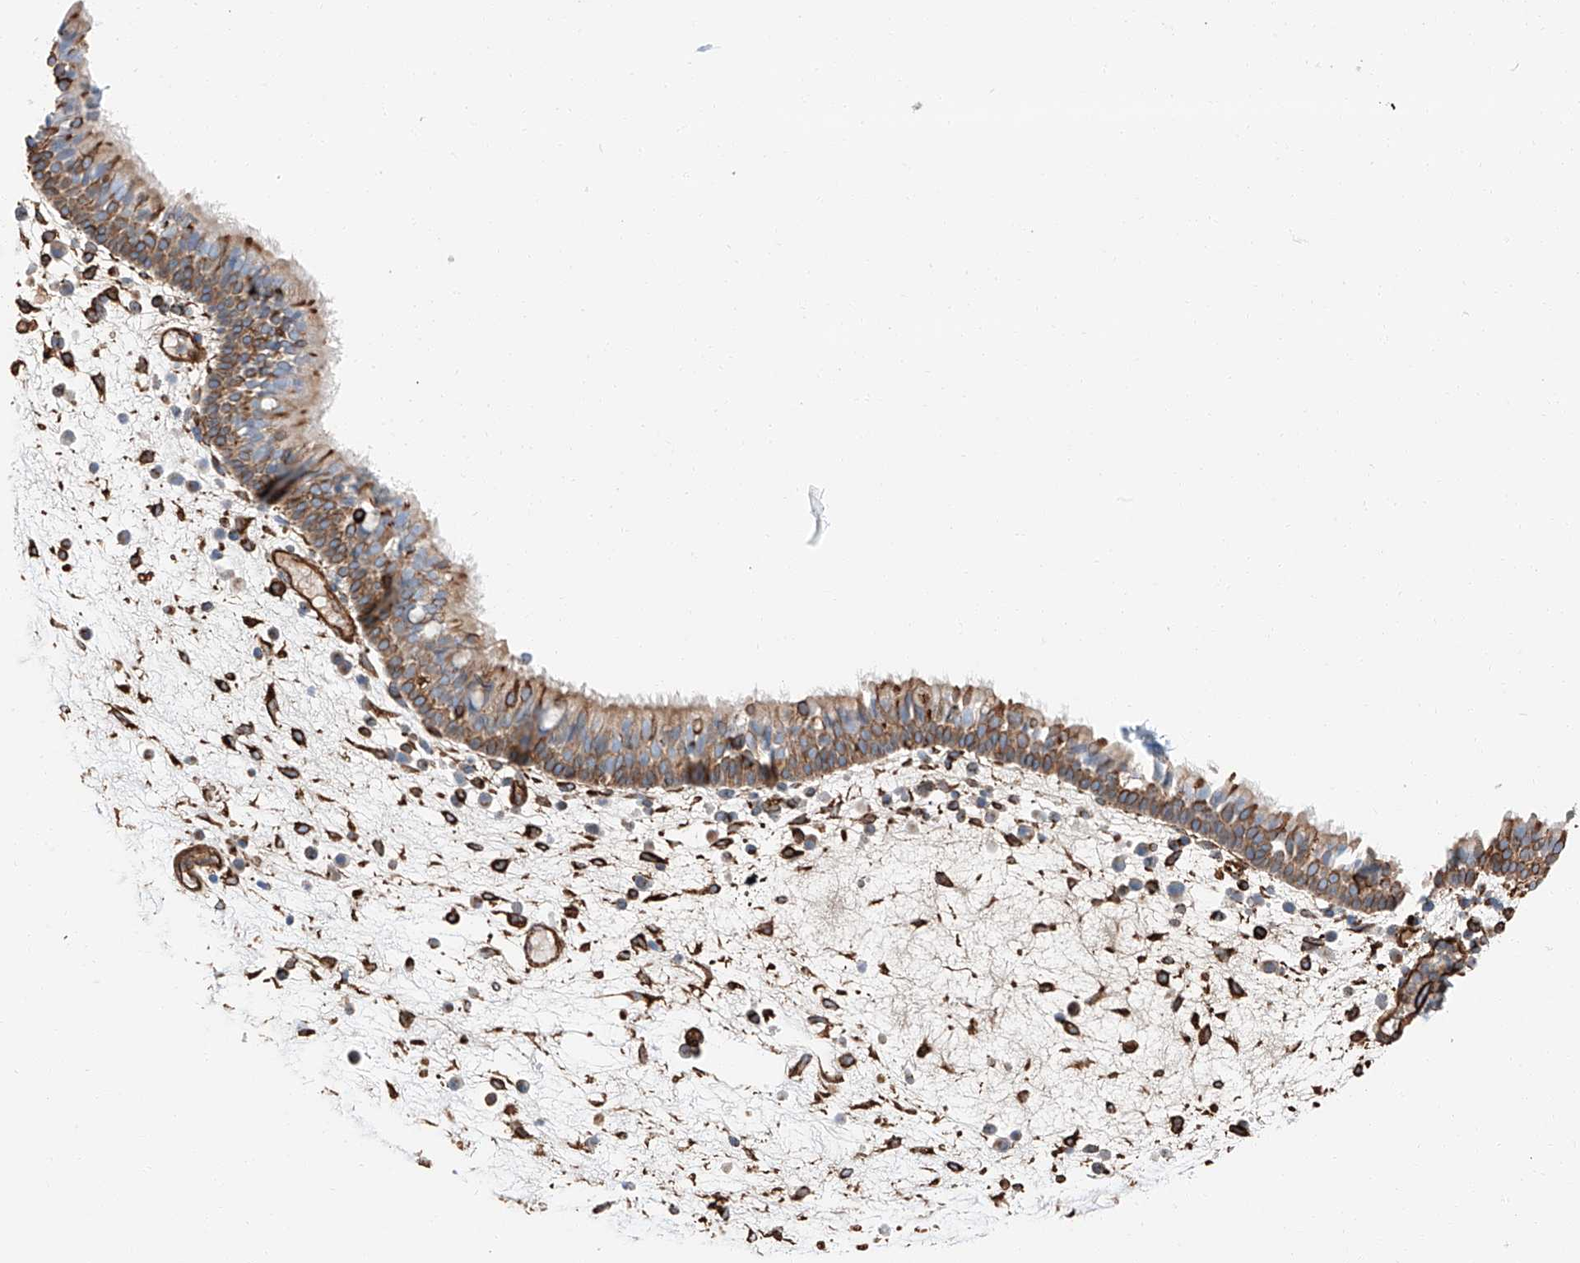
{"staining": {"intensity": "moderate", "quantity": ">75%", "location": "cytoplasmic/membranous"}, "tissue": "nasopharynx", "cell_type": "Respiratory epithelial cells", "image_type": "normal", "snomed": [{"axis": "morphology", "description": "Normal tissue, NOS"}, {"axis": "morphology", "description": "Inflammation, NOS"}, {"axis": "morphology", "description": "Malignant melanoma, Metastatic site"}, {"axis": "topography", "description": "Nasopharynx"}], "caption": "Protein staining of normal nasopharynx displays moderate cytoplasmic/membranous expression in approximately >75% of respiratory epithelial cells. (Stains: DAB (3,3'-diaminobenzidine) in brown, nuclei in blue, Microscopy: brightfield microscopy at high magnification).", "gene": "ZNF804A", "patient": {"sex": "male", "age": 70}}